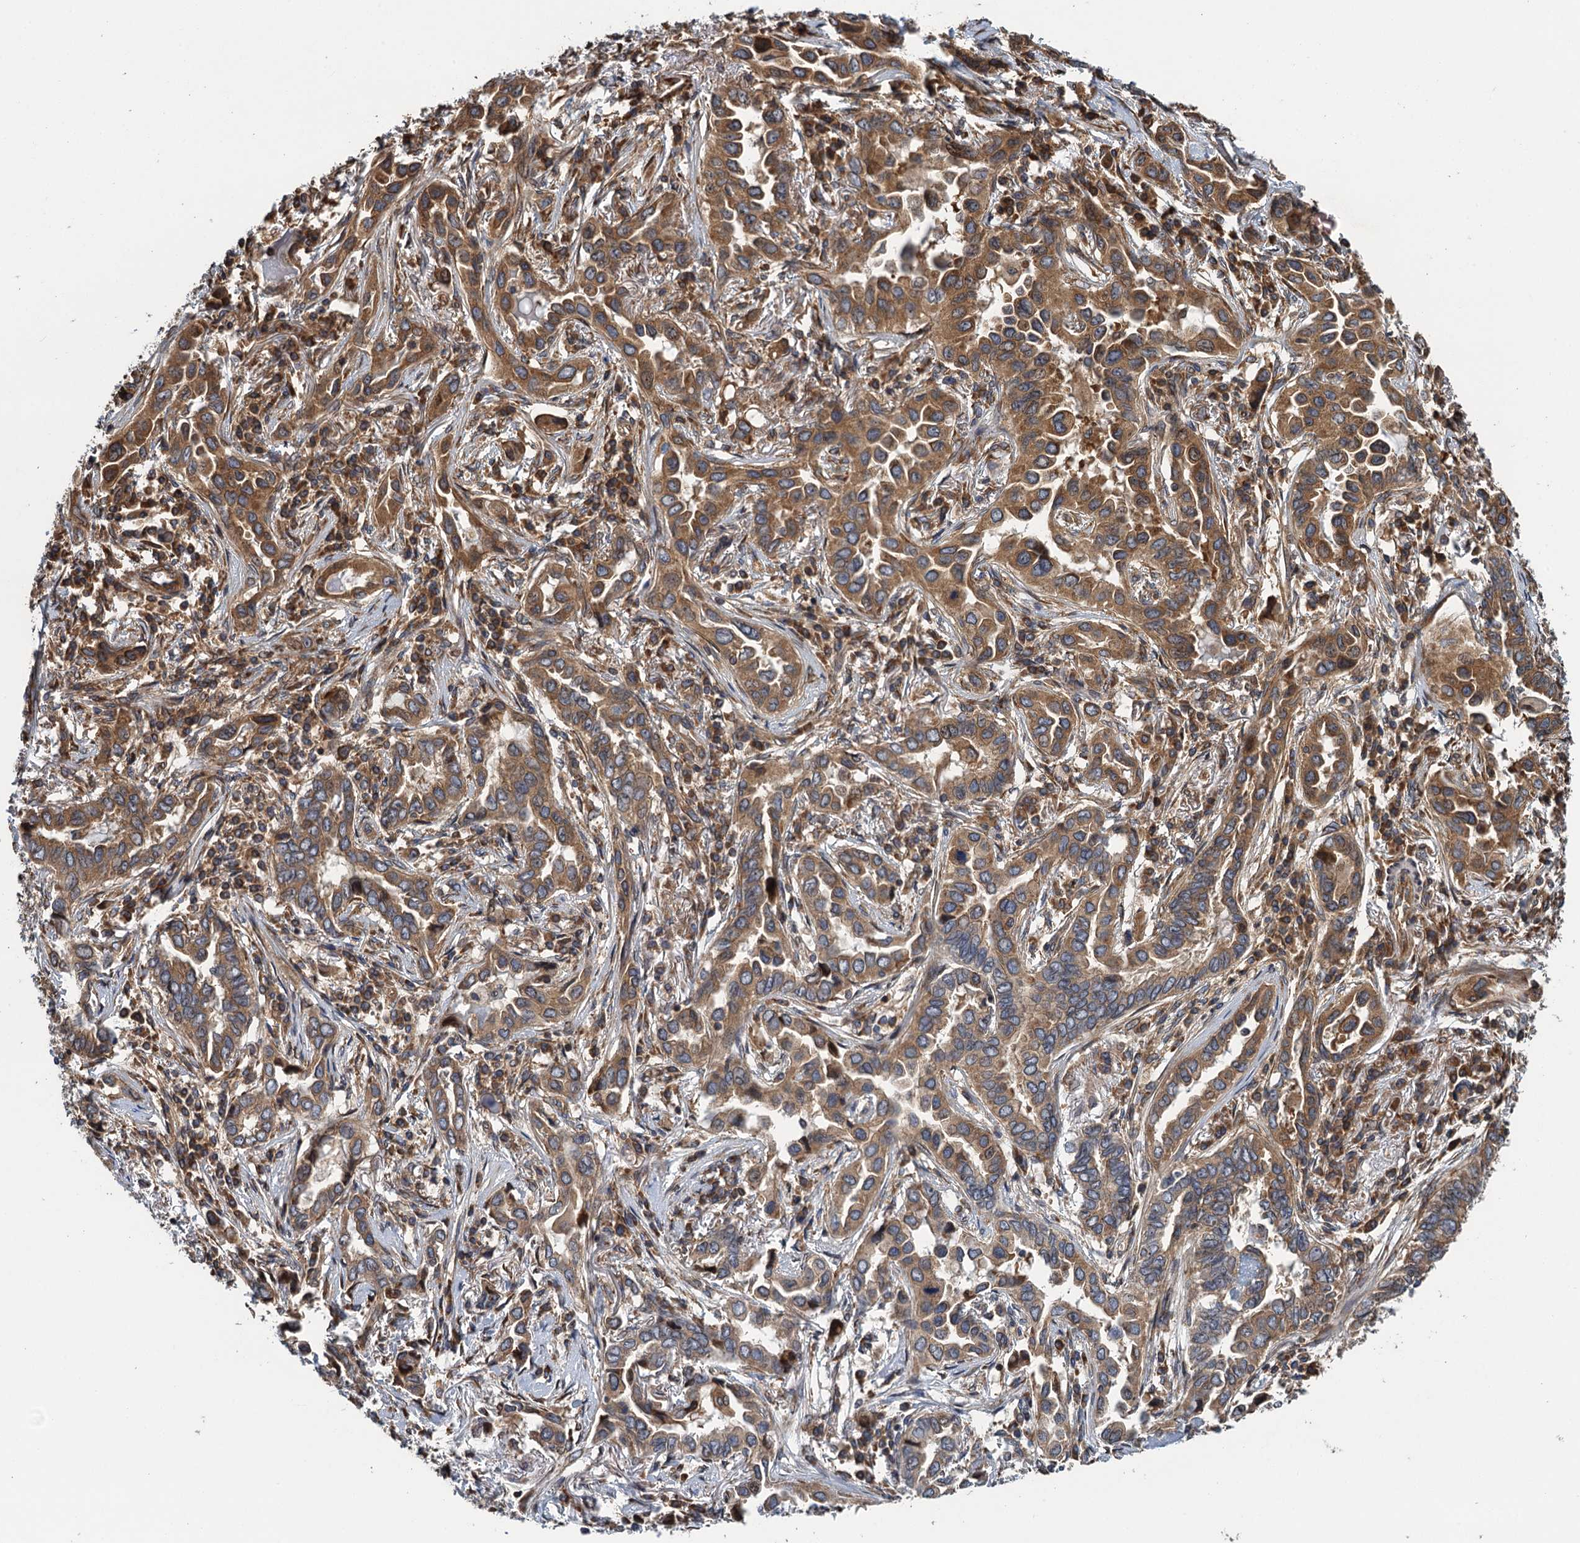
{"staining": {"intensity": "moderate", "quantity": ">75%", "location": "cytoplasmic/membranous"}, "tissue": "lung cancer", "cell_type": "Tumor cells", "image_type": "cancer", "snomed": [{"axis": "morphology", "description": "Adenocarcinoma, NOS"}, {"axis": "topography", "description": "Lung"}], "caption": "Protein staining of lung adenocarcinoma tissue shows moderate cytoplasmic/membranous expression in approximately >75% of tumor cells.", "gene": "MDM1", "patient": {"sex": "female", "age": 76}}